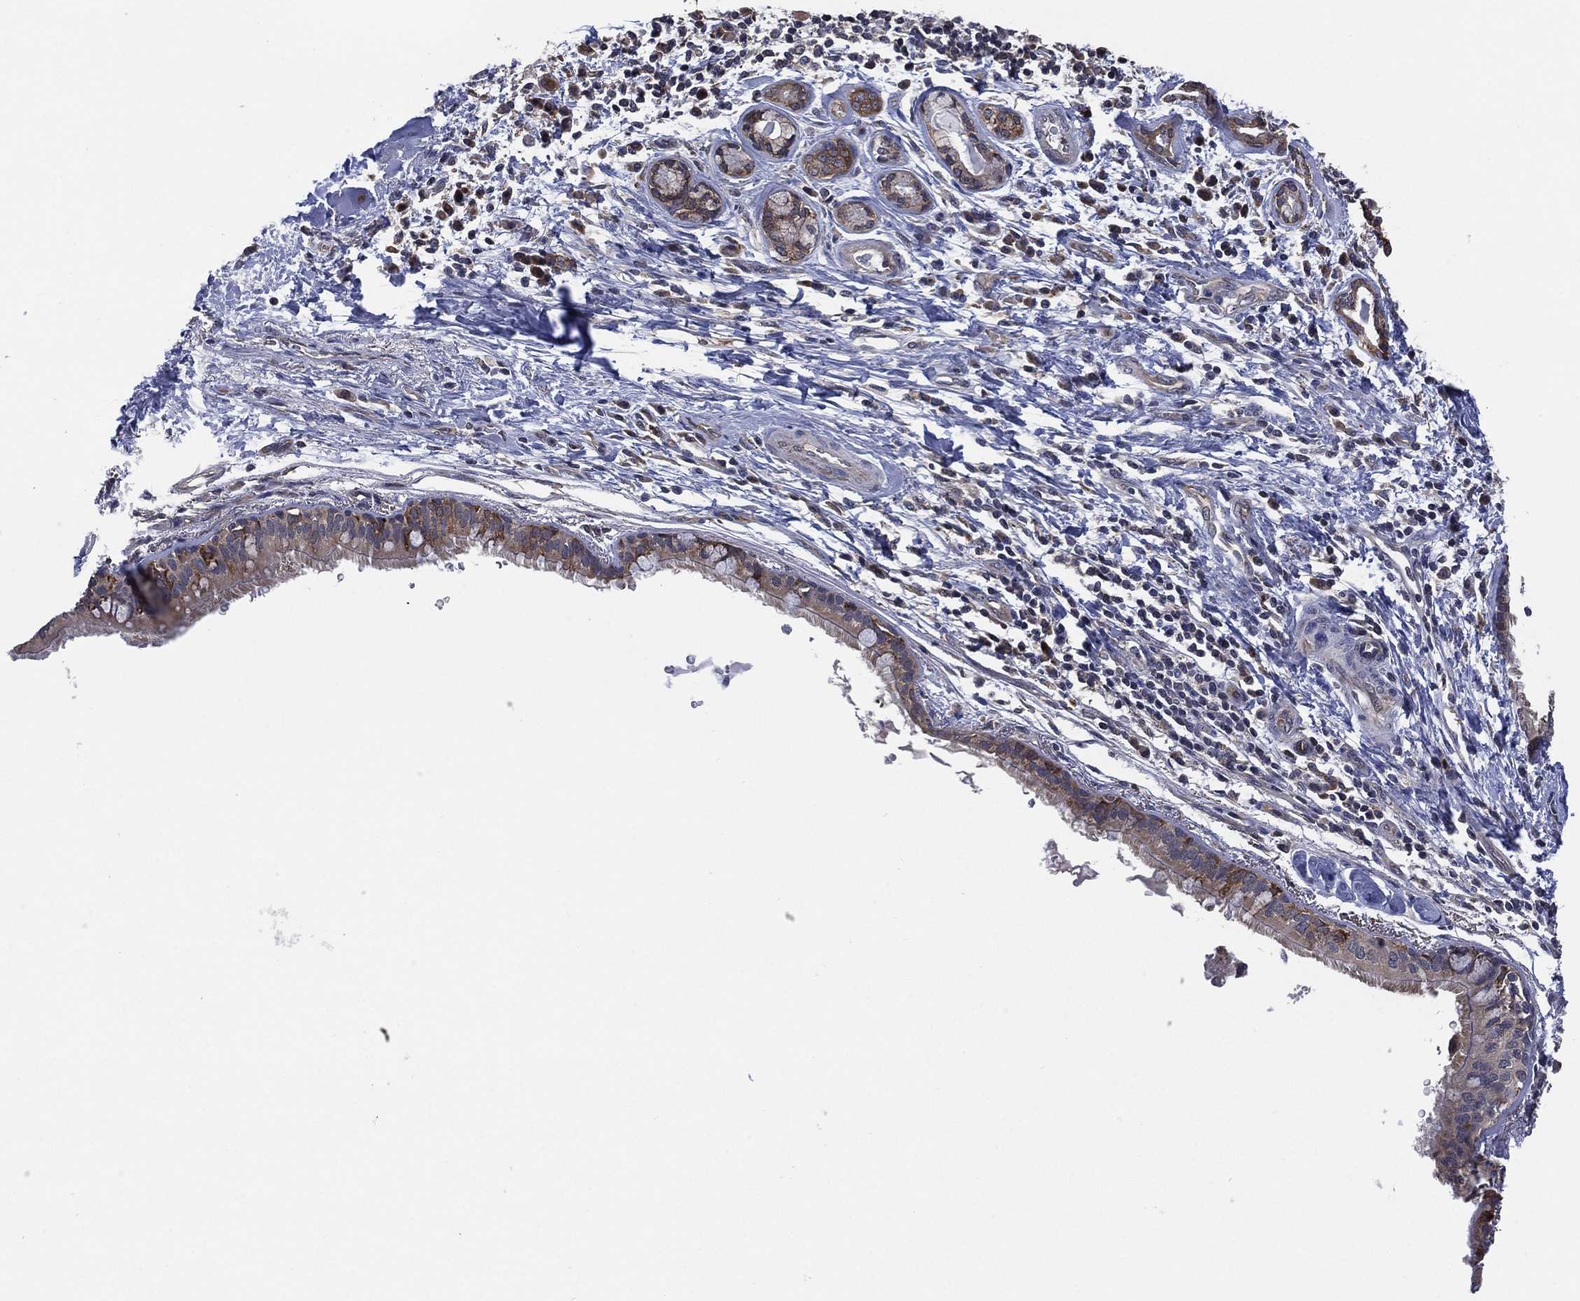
{"staining": {"intensity": "weak", "quantity": ">75%", "location": "cytoplasmic/membranous"}, "tissue": "bronchus", "cell_type": "Respiratory epithelial cells", "image_type": "normal", "snomed": [{"axis": "morphology", "description": "Normal tissue, NOS"}, {"axis": "morphology", "description": "Squamous cell carcinoma, NOS"}, {"axis": "topography", "description": "Bronchus"}, {"axis": "topography", "description": "Lung"}], "caption": "A micrograph showing weak cytoplasmic/membranous expression in approximately >75% of respiratory epithelial cells in benign bronchus, as visualized by brown immunohistochemical staining.", "gene": "SELENOO", "patient": {"sex": "male", "age": 69}}